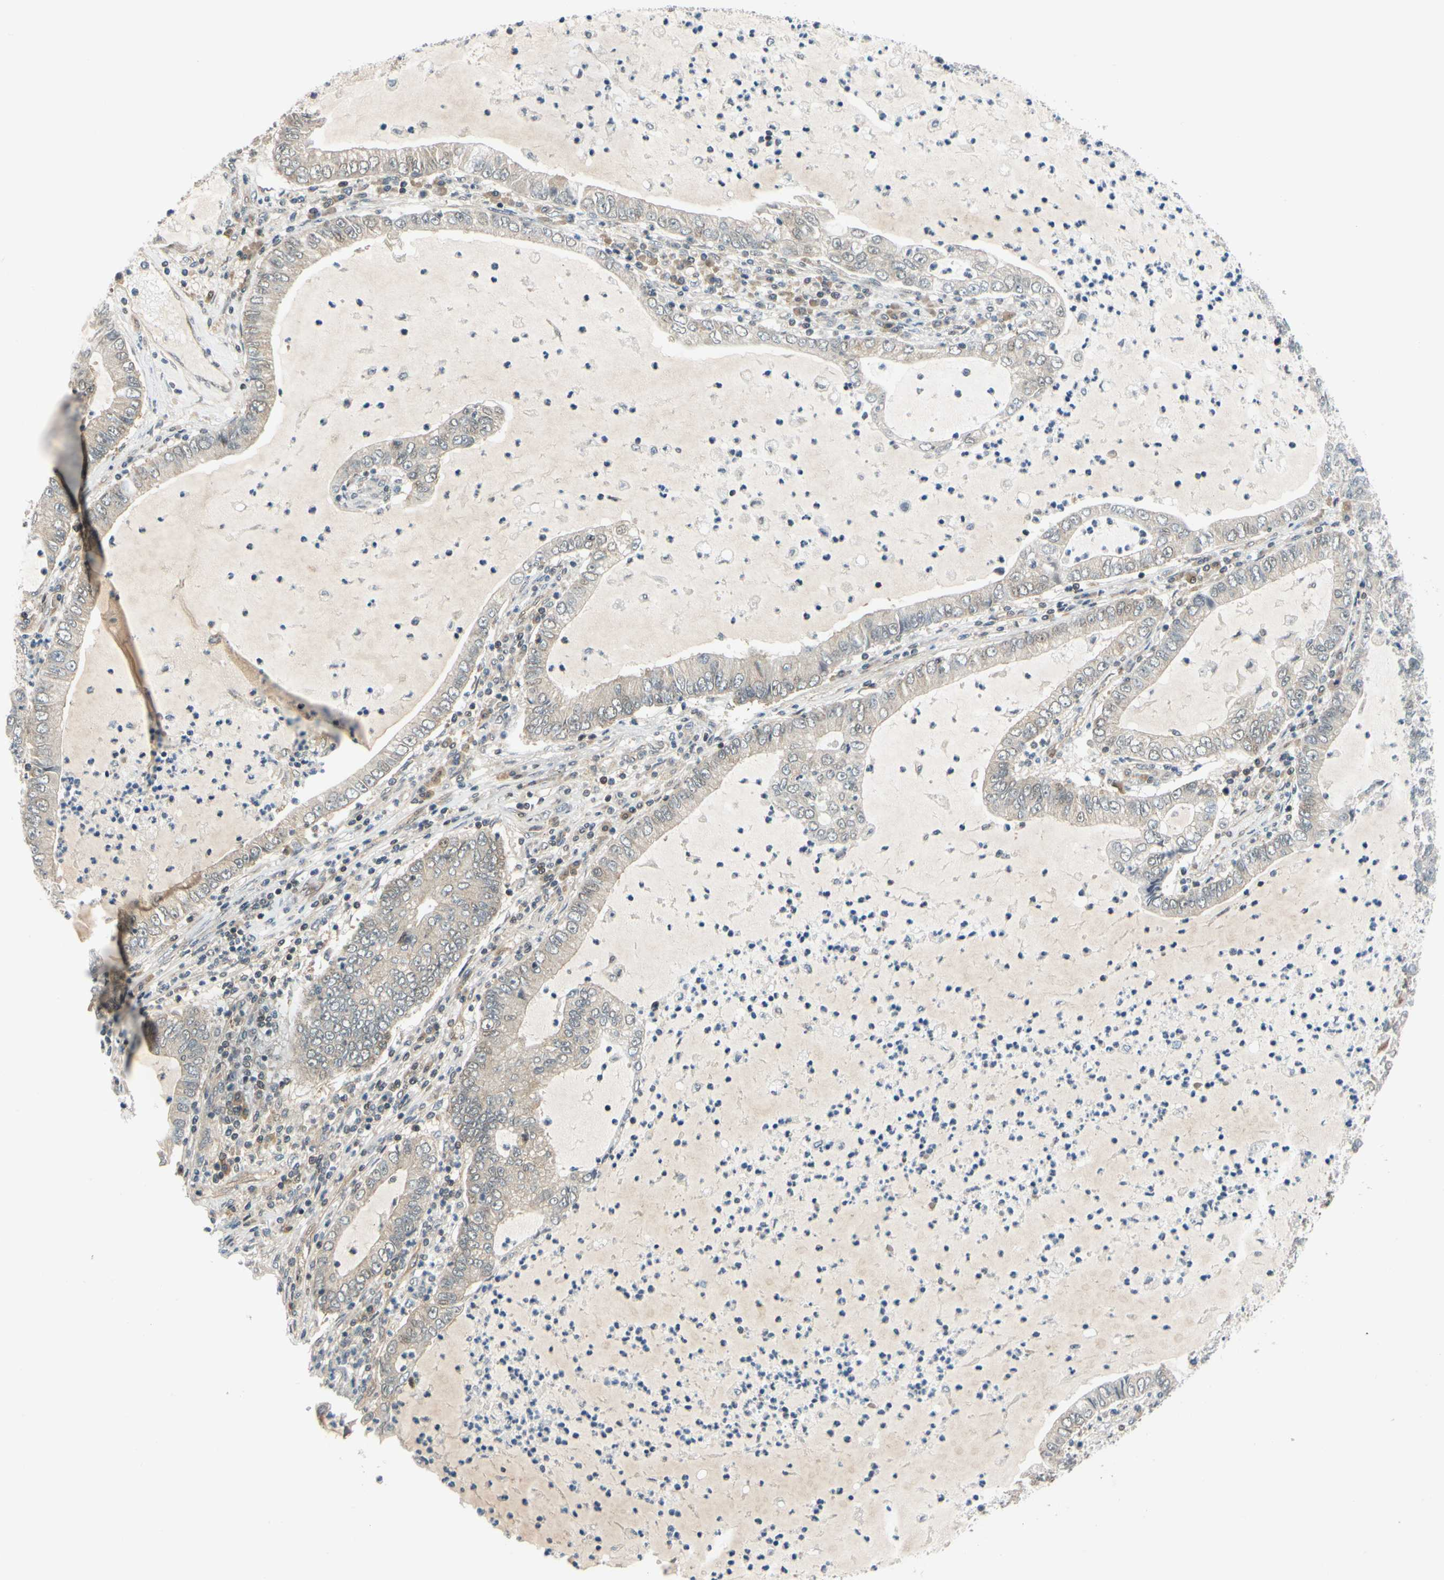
{"staining": {"intensity": "negative", "quantity": "none", "location": "none"}, "tissue": "lung cancer", "cell_type": "Tumor cells", "image_type": "cancer", "snomed": [{"axis": "morphology", "description": "Adenocarcinoma, NOS"}, {"axis": "topography", "description": "Lung"}], "caption": "Photomicrograph shows no protein positivity in tumor cells of lung cancer tissue.", "gene": "MAPK9", "patient": {"sex": "female", "age": 51}}